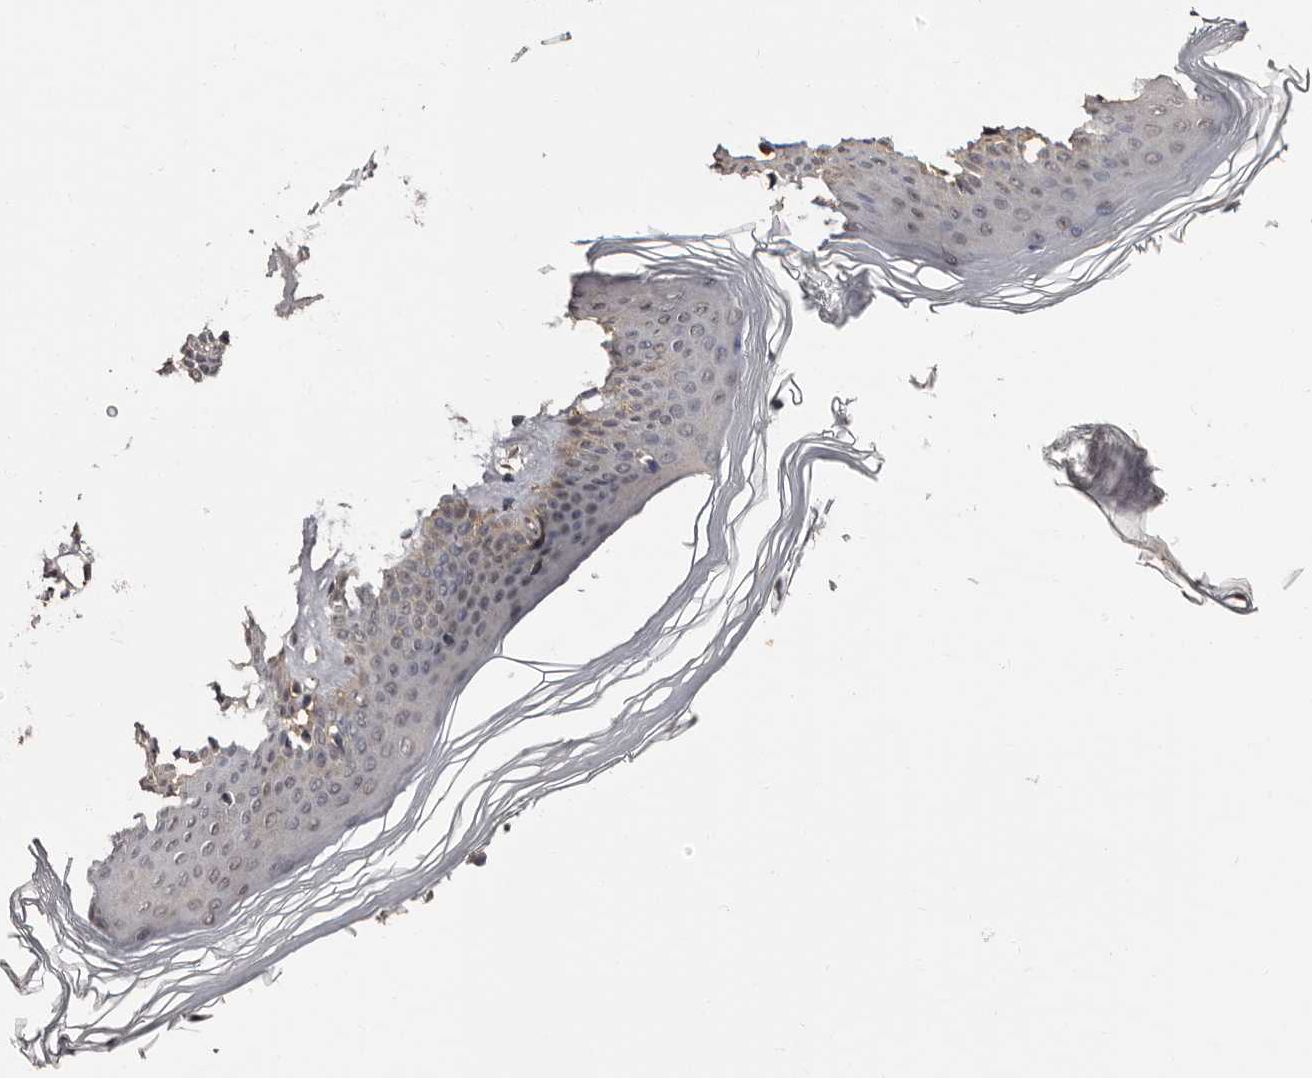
{"staining": {"intensity": "weak", "quantity": "25%-75%", "location": "cytoplasmic/membranous,nuclear"}, "tissue": "skin", "cell_type": "Keratinocytes", "image_type": "normal", "snomed": [{"axis": "morphology", "description": "Normal tissue, NOS"}, {"axis": "topography", "description": "Skin"}], "caption": "The histopathology image exhibits immunohistochemical staining of unremarkable skin. There is weak cytoplasmic/membranous,nuclear staining is seen in approximately 25%-75% of keratinocytes. The staining was performed using DAB (3,3'-diaminobenzidine) to visualize the protein expression in brown, while the nuclei were stained in blue with hematoxylin (Magnification: 20x).", "gene": "DNPH1", "patient": {"sex": "female", "age": 27}}